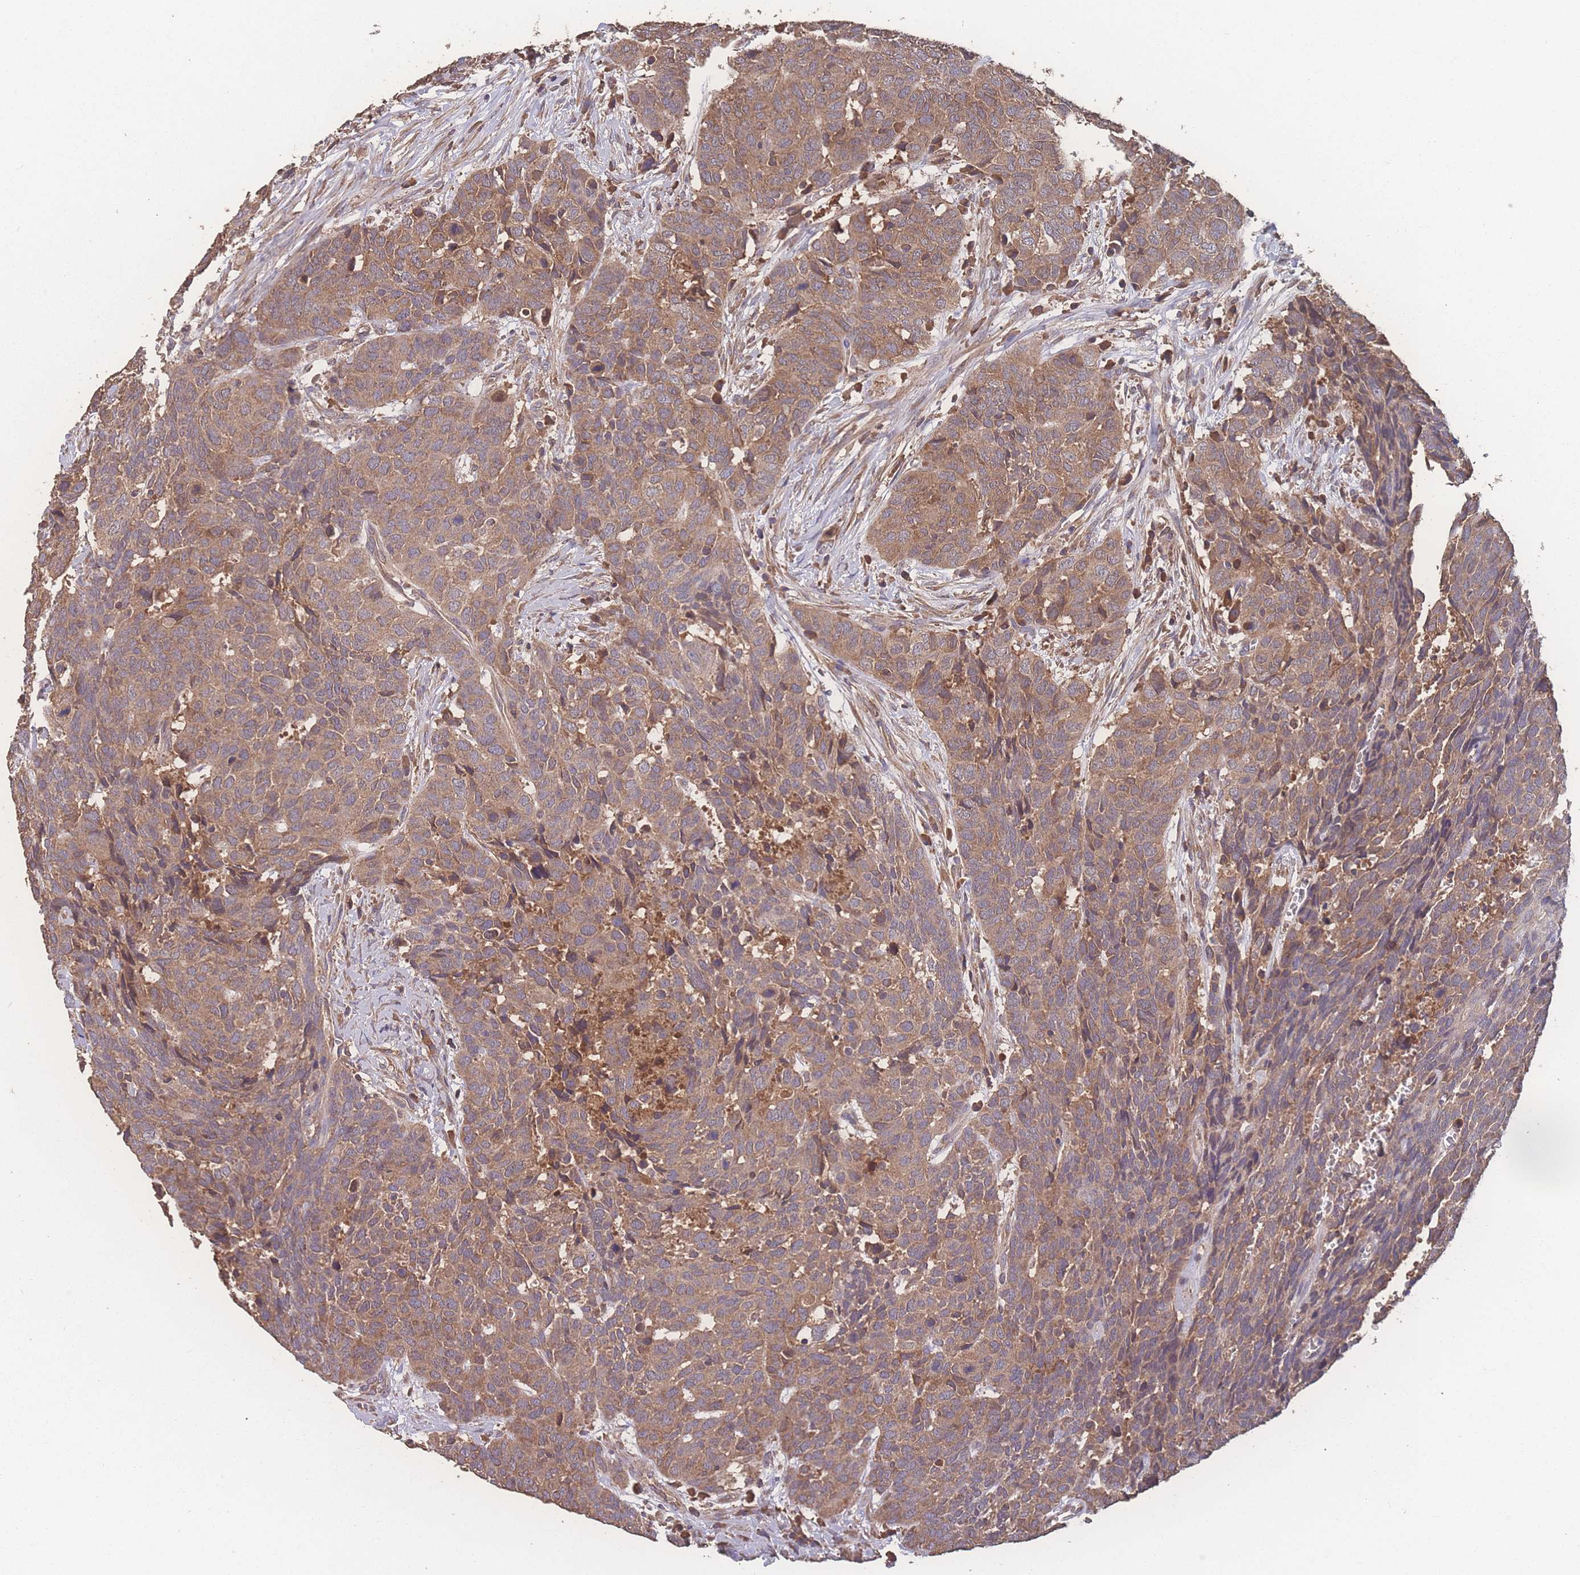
{"staining": {"intensity": "moderate", "quantity": ">75%", "location": "cytoplasmic/membranous"}, "tissue": "head and neck cancer", "cell_type": "Tumor cells", "image_type": "cancer", "snomed": [{"axis": "morphology", "description": "Squamous cell carcinoma, NOS"}, {"axis": "topography", "description": "Head-Neck"}], "caption": "Tumor cells reveal medium levels of moderate cytoplasmic/membranous staining in approximately >75% of cells in head and neck squamous cell carcinoma.", "gene": "ATXN10", "patient": {"sex": "male", "age": 66}}